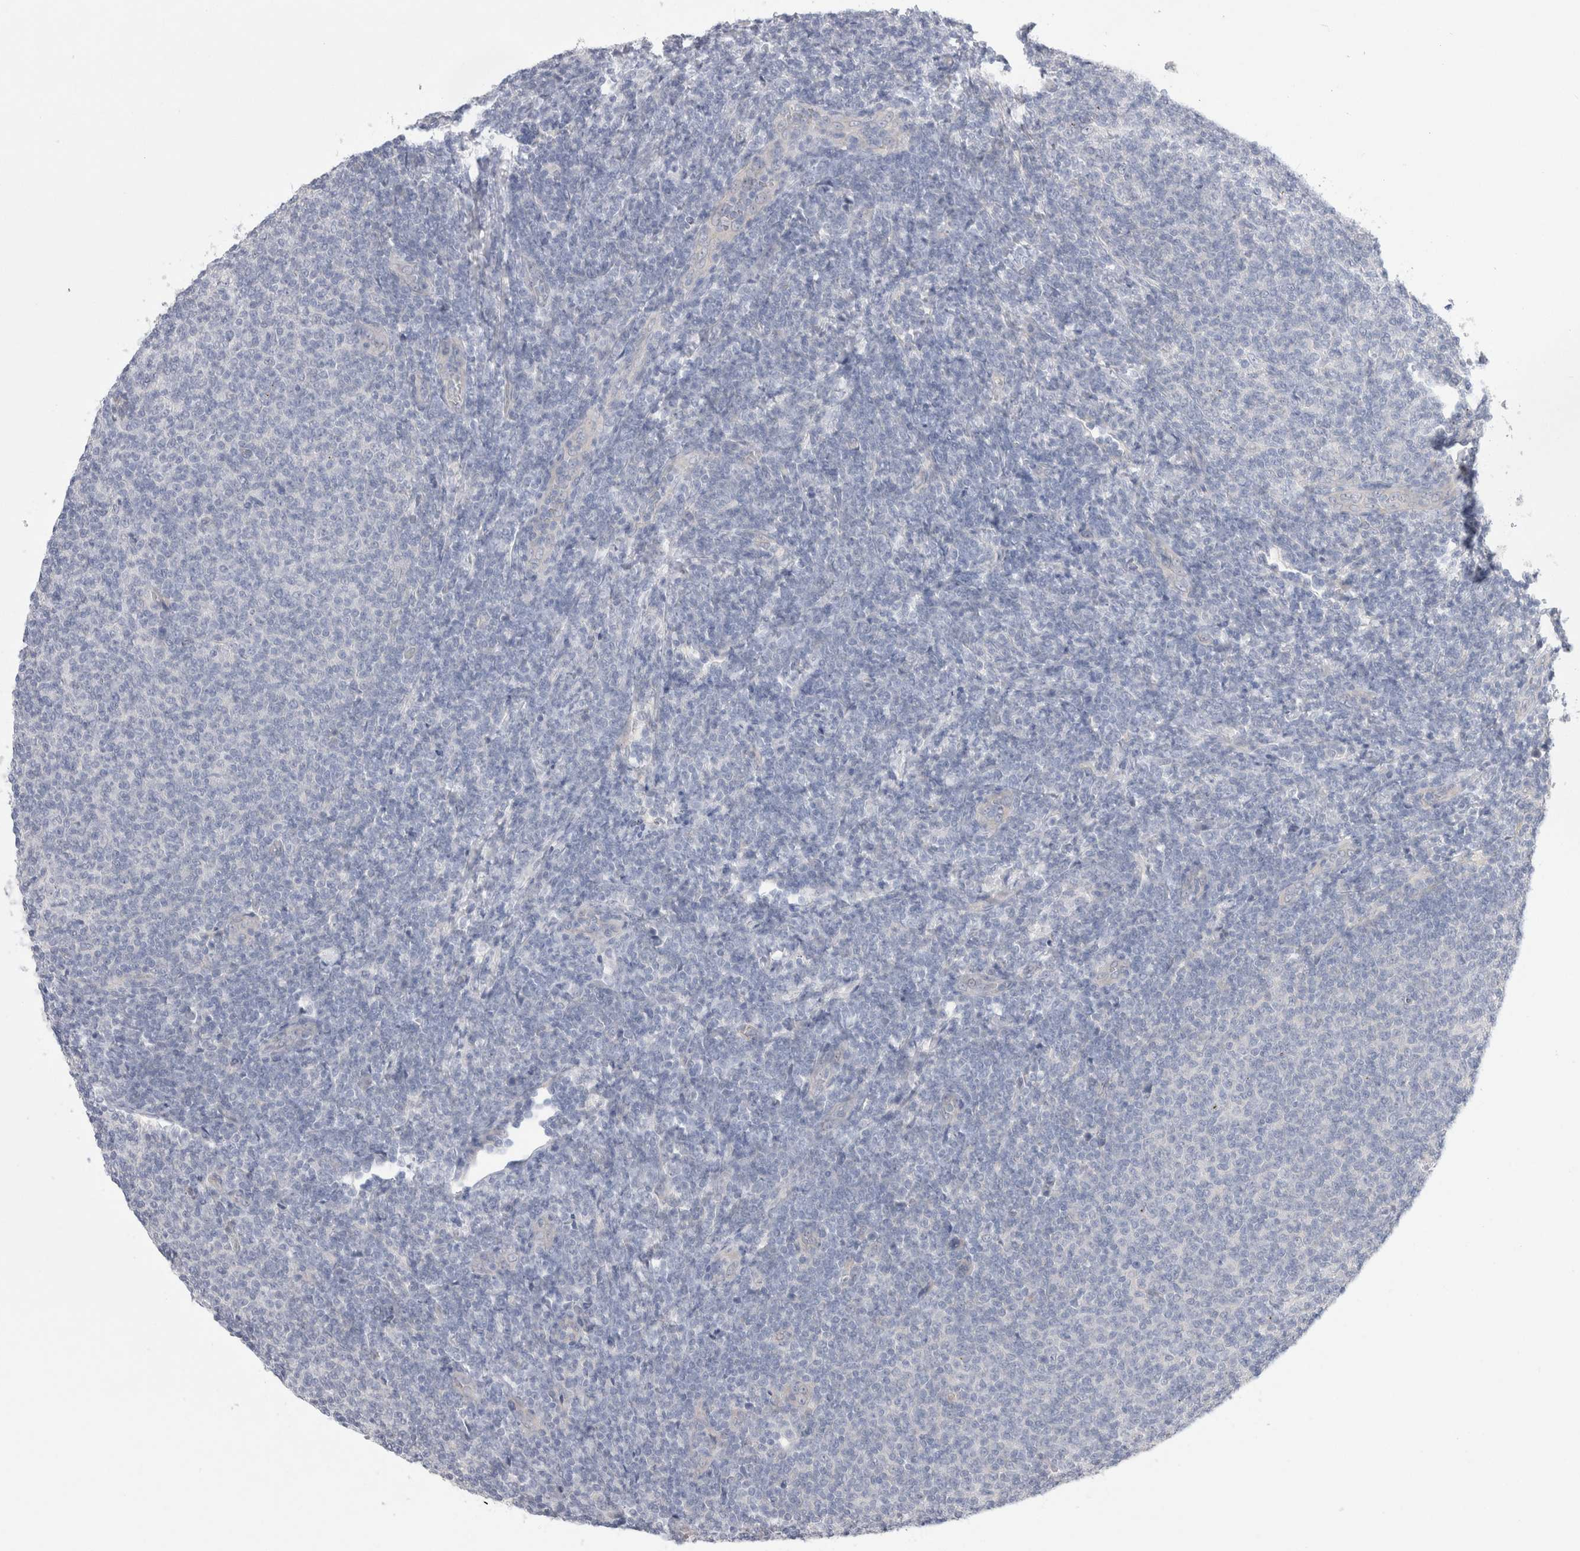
{"staining": {"intensity": "negative", "quantity": "none", "location": "none"}, "tissue": "lymphoma", "cell_type": "Tumor cells", "image_type": "cancer", "snomed": [{"axis": "morphology", "description": "Malignant lymphoma, non-Hodgkin's type, Low grade"}, {"axis": "topography", "description": "Lymph node"}], "caption": "An immunohistochemistry (IHC) photomicrograph of malignant lymphoma, non-Hodgkin's type (low-grade) is shown. There is no staining in tumor cells of malignant lymphoma, non-Hodgkin's type (low-grade).", "gene": "WIPF2", "patient": {"sex": "male", "age": 66}}